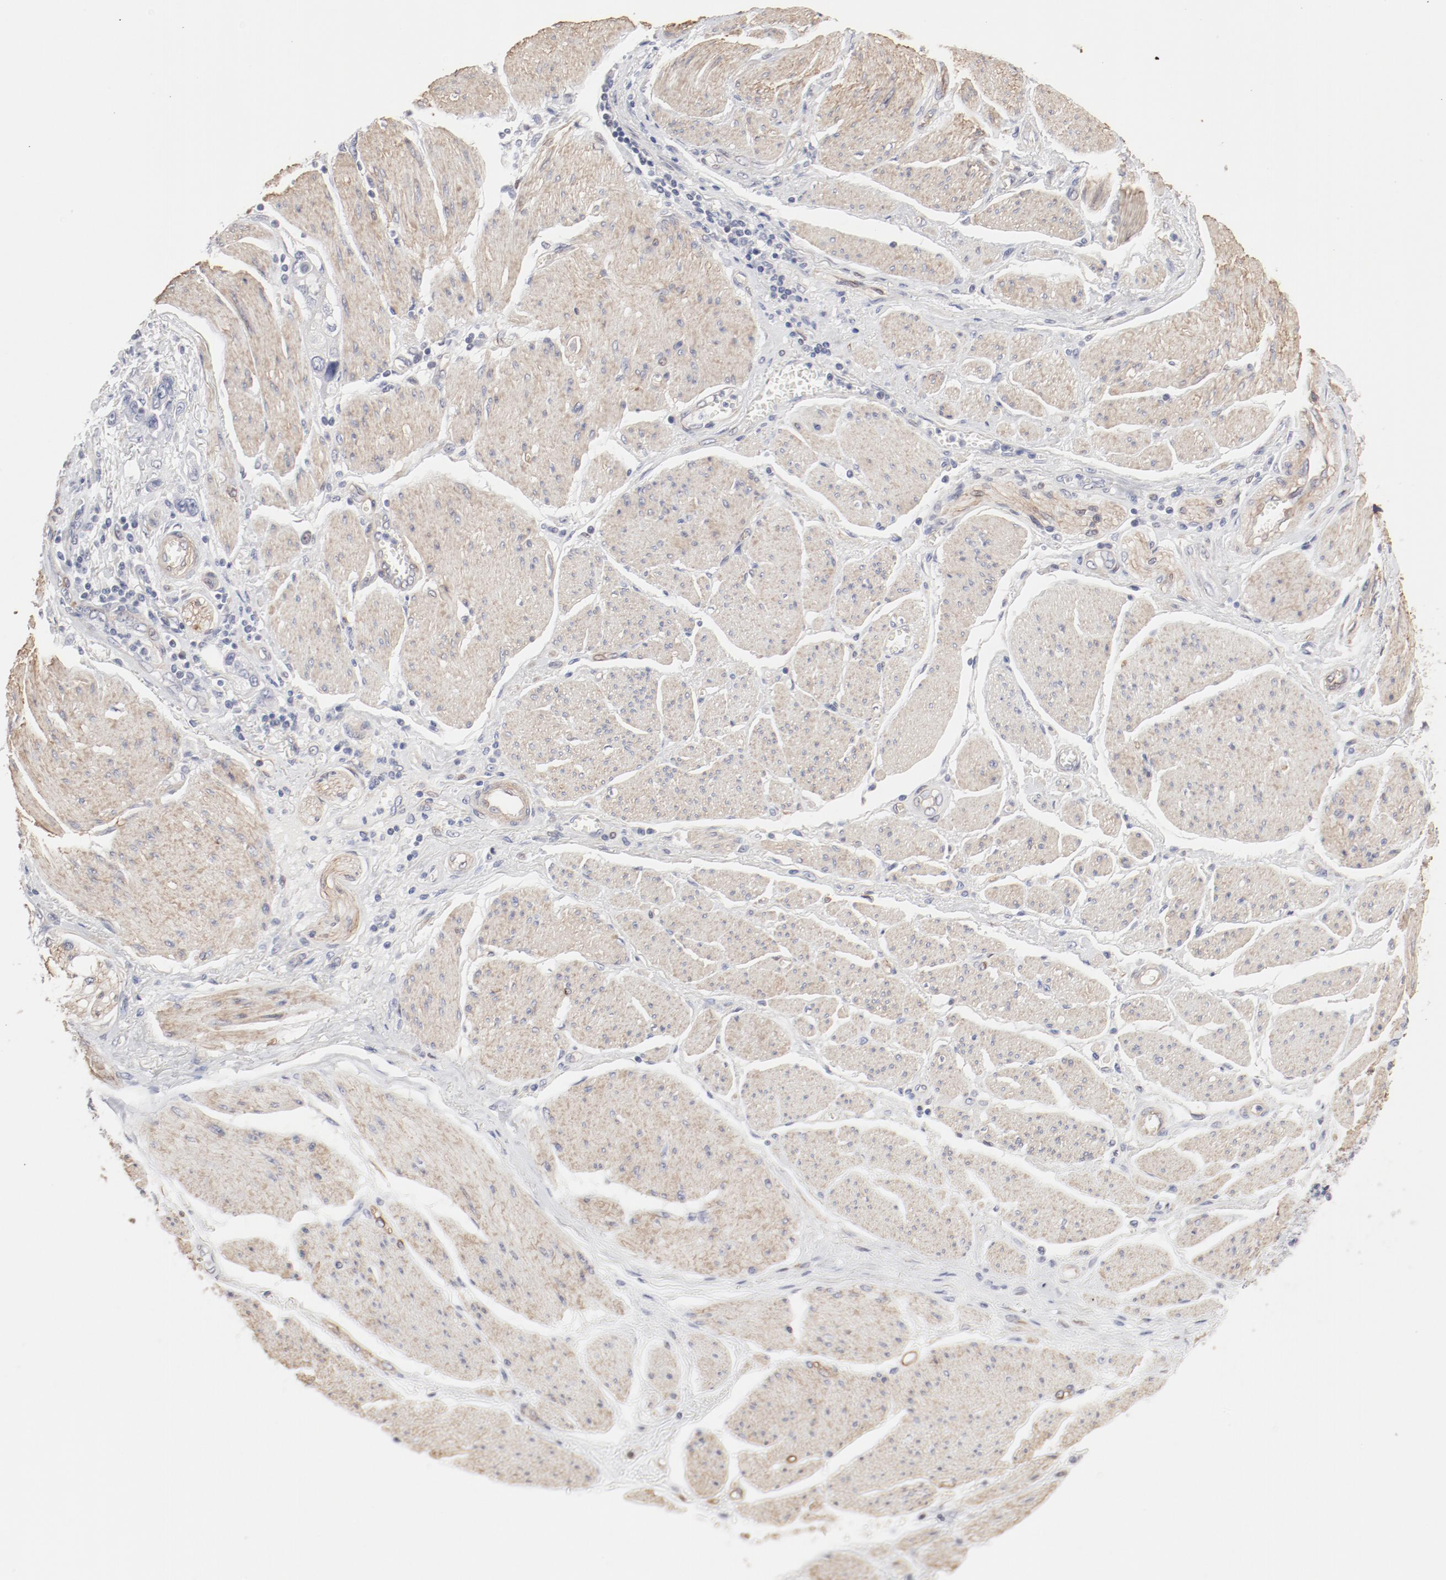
{"staining": {"intensity": "negative", "quantity": "none", "location": "none"}, "tissue": "stomach cancer", "cell_type": "Tumor cells", "image_type": "cancer", "snomed": [{"axis": "morphology", "description": "Adenocarcinoma, NOS"}, {"axis": "topography", "description": "Pancreas"}, {"axis": "topography", "description": "Stomach, upper"}], "caption": "A high-resolution histopathology image shows immunohistochemistry staining of stomach cancer (adenocarcinoma), which reveals no significant staining in tumor cells.", "gene": "MAGED4", "patient": {"sex": "male", "age": 77}}